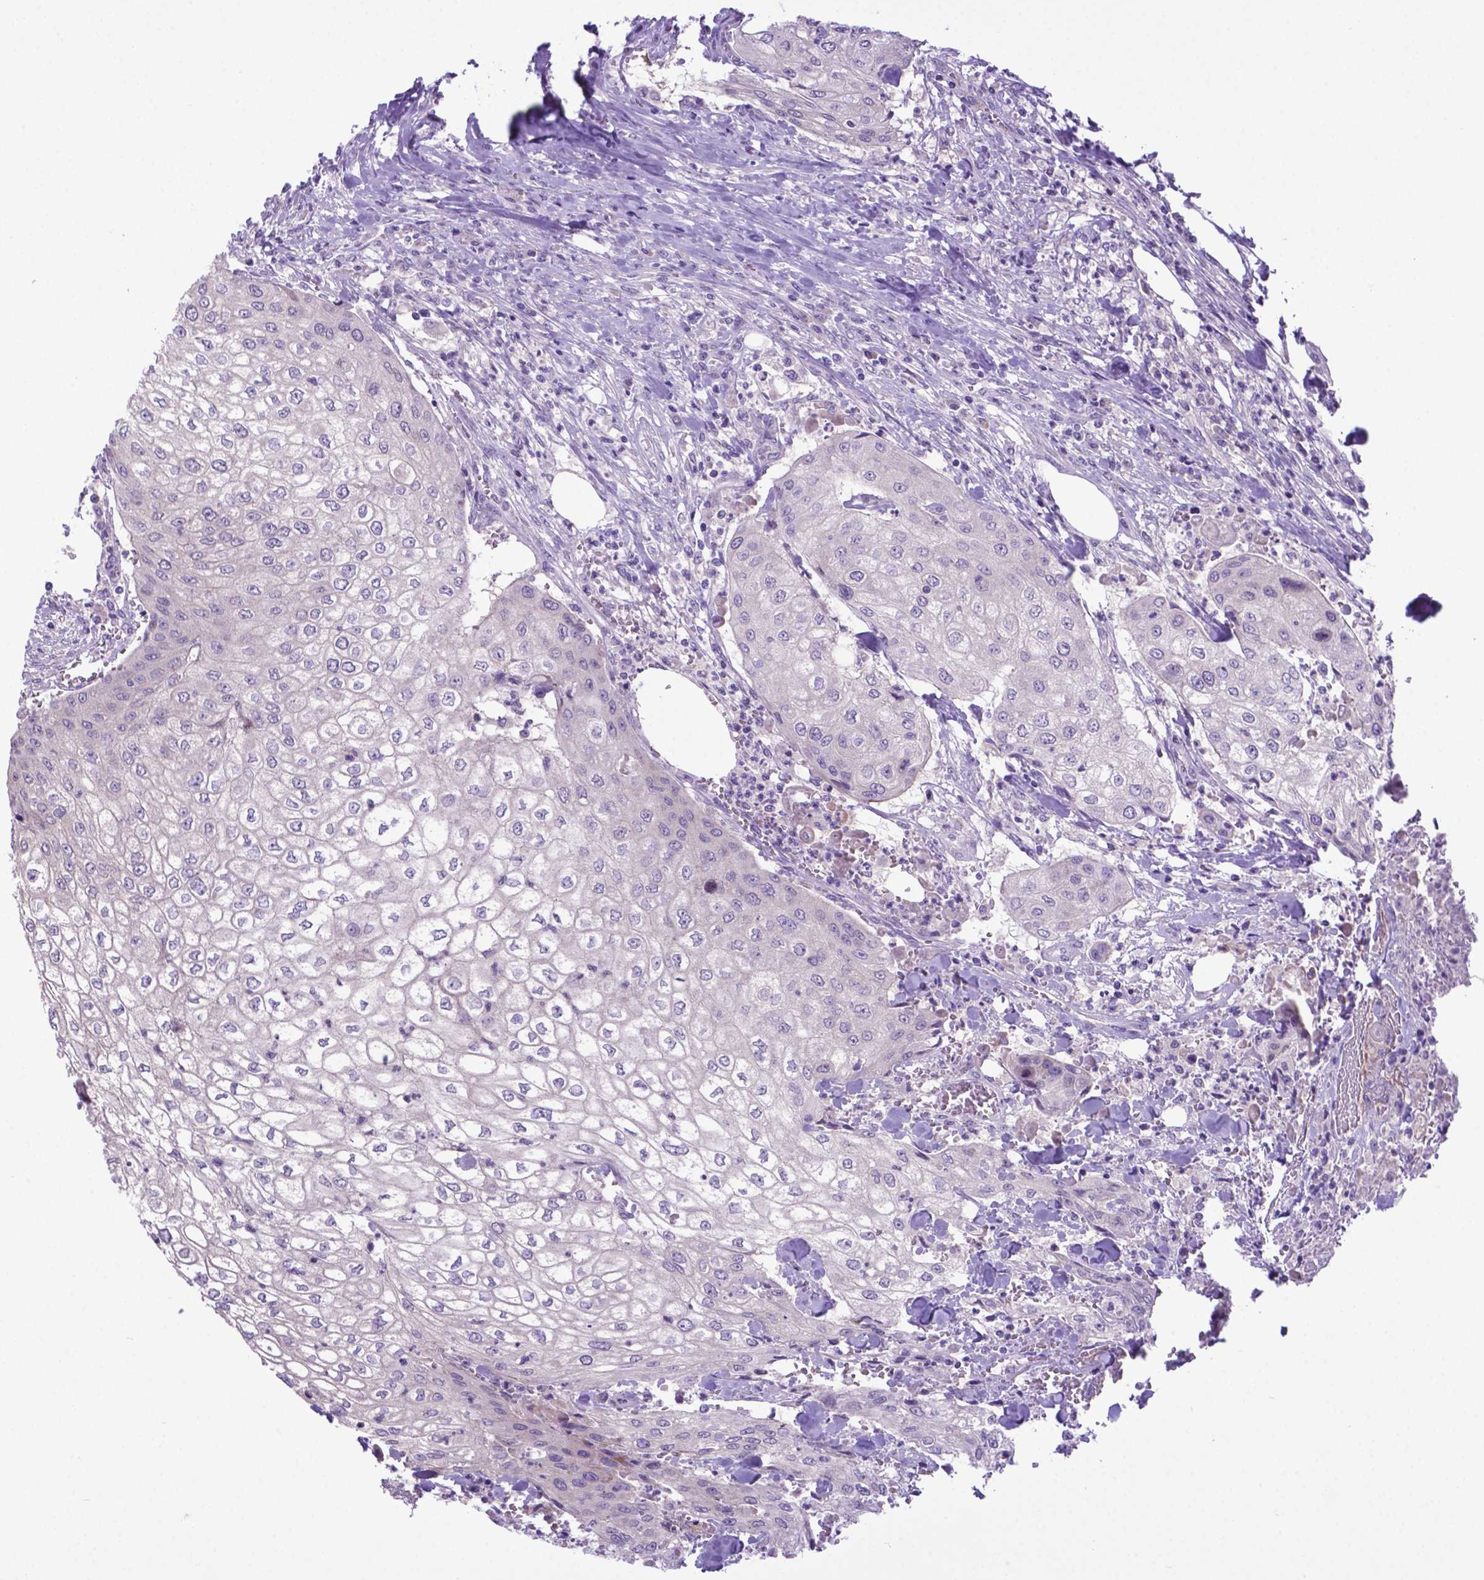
{"staining": {"intensity": "negative", "quantity": "none", "location": "none"}, "tissue": "urothelial cancer", "cell_type": "Tumor cells", "image_type": "cancer", "snomed": [{"axis": "morphology", "description": "Urothelial carcinoma, High grade"}, {"axis": "topography", "description": "Urinary bladder"}], "caption": "An immunohistochemistry (IHC) image of high-grade urothelial carcinoma is shown. There is no staining in tumor cells of high-grade urothelial carcinoma. (IHC, brightfield microscopy, high magnification).", "gene": "ADRA2B", "patient": {"sex": "male", "age": 62}}